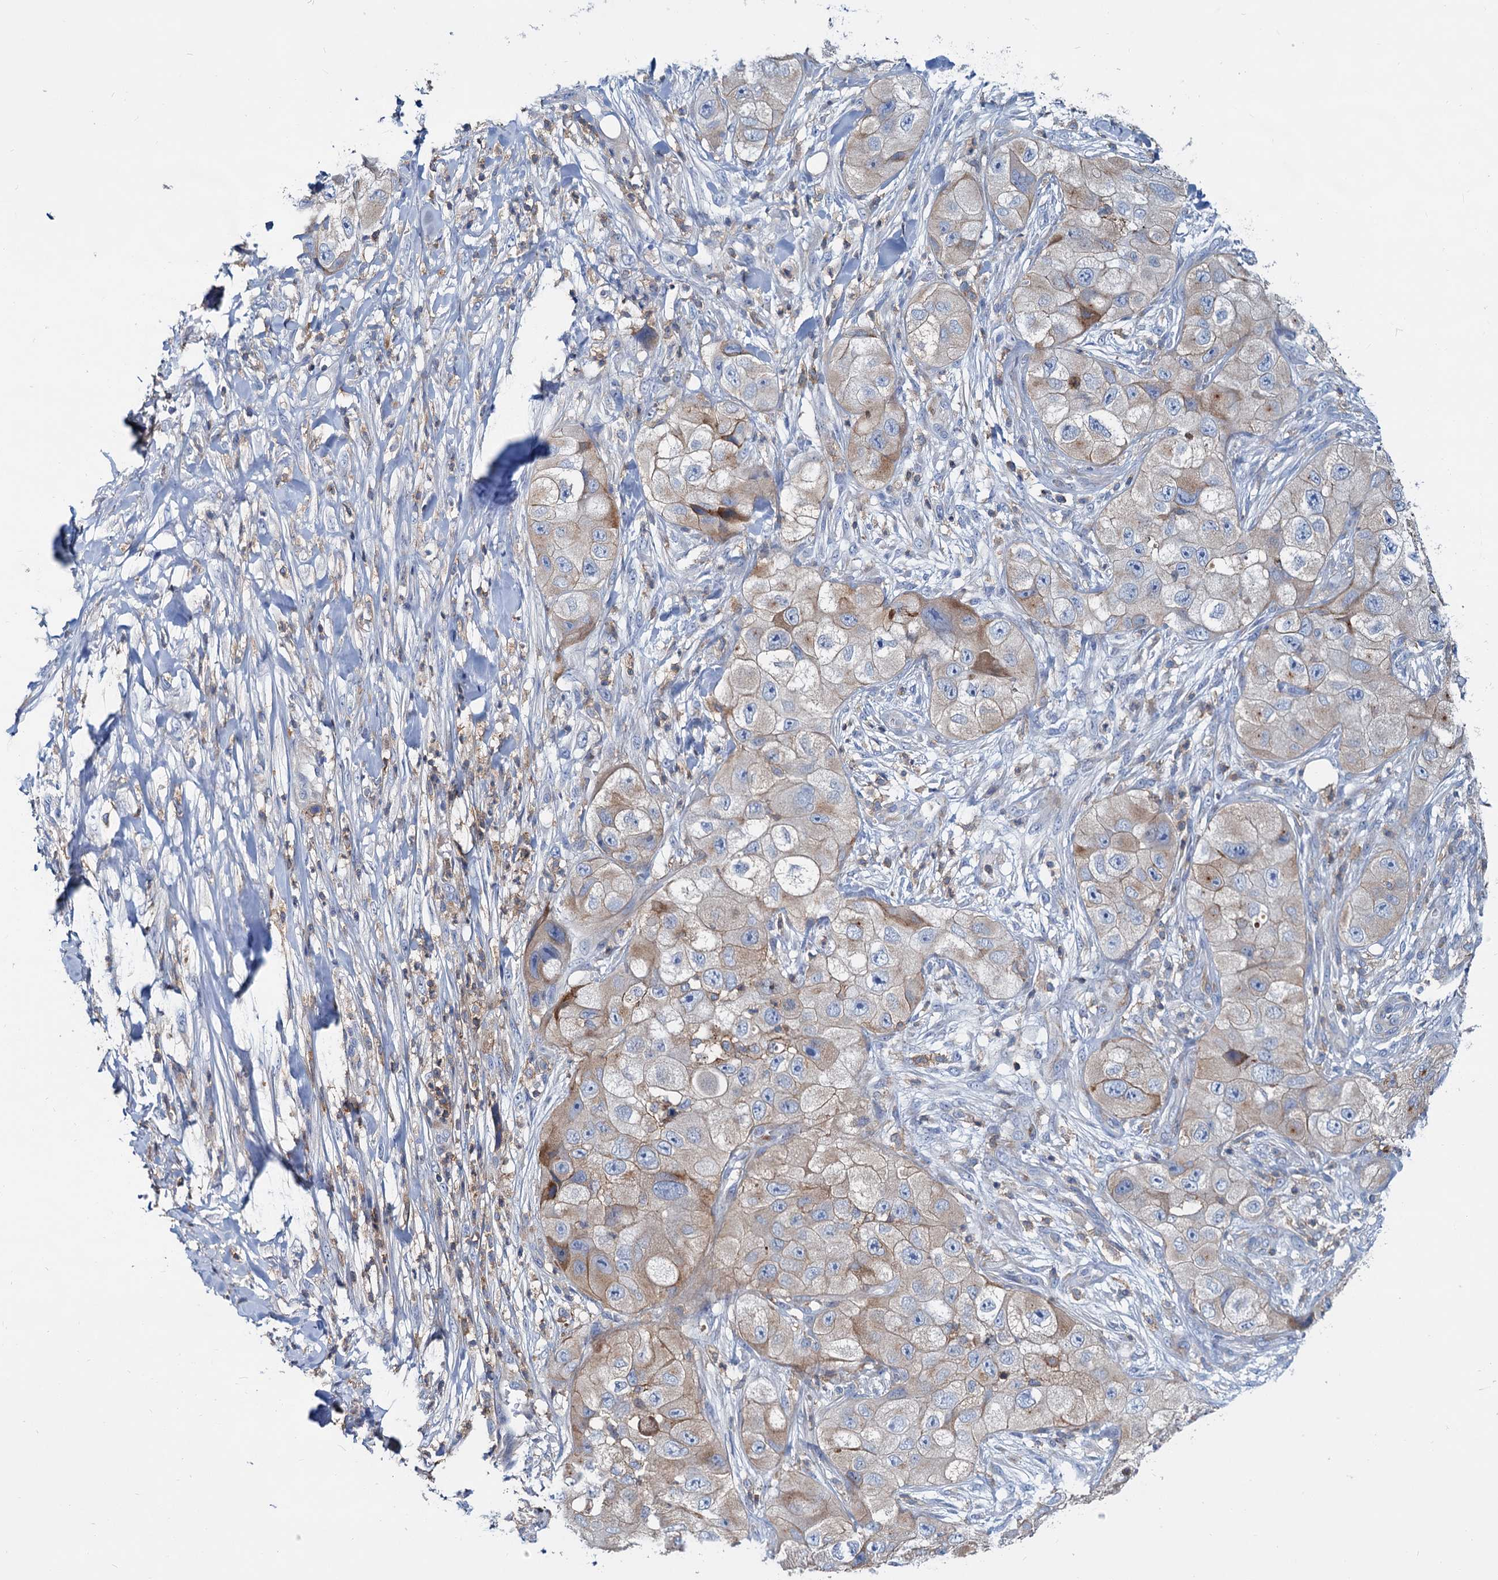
{"staining": {"intensity": "weak", "quantity": "25%-75%", "location": "cytoplasmic/membranous"}, "tissue": "skin cancer", "cell_type": "Tumor cells", "image_type": "cancer", "snomed": [{"axis": "morphology", "description": "Squamous cell carcinoma, NOS"}, {"axis": "topography", "description": "Skin"}, {"axis": "topography", "description": "Subcutis"}], "caption": "The image demonstrates immunohistochemical staining of skin cancer (squamous cell carcinoma). There is weak cytoplasmic/membranous positivity is identified in approximately 25%-75% of tumor cells. (brown staining indicates protein expression, while blue staining denotes nuclei).", "gene": "LRCH4", "patient": {"sex": "male", "age": 73}}